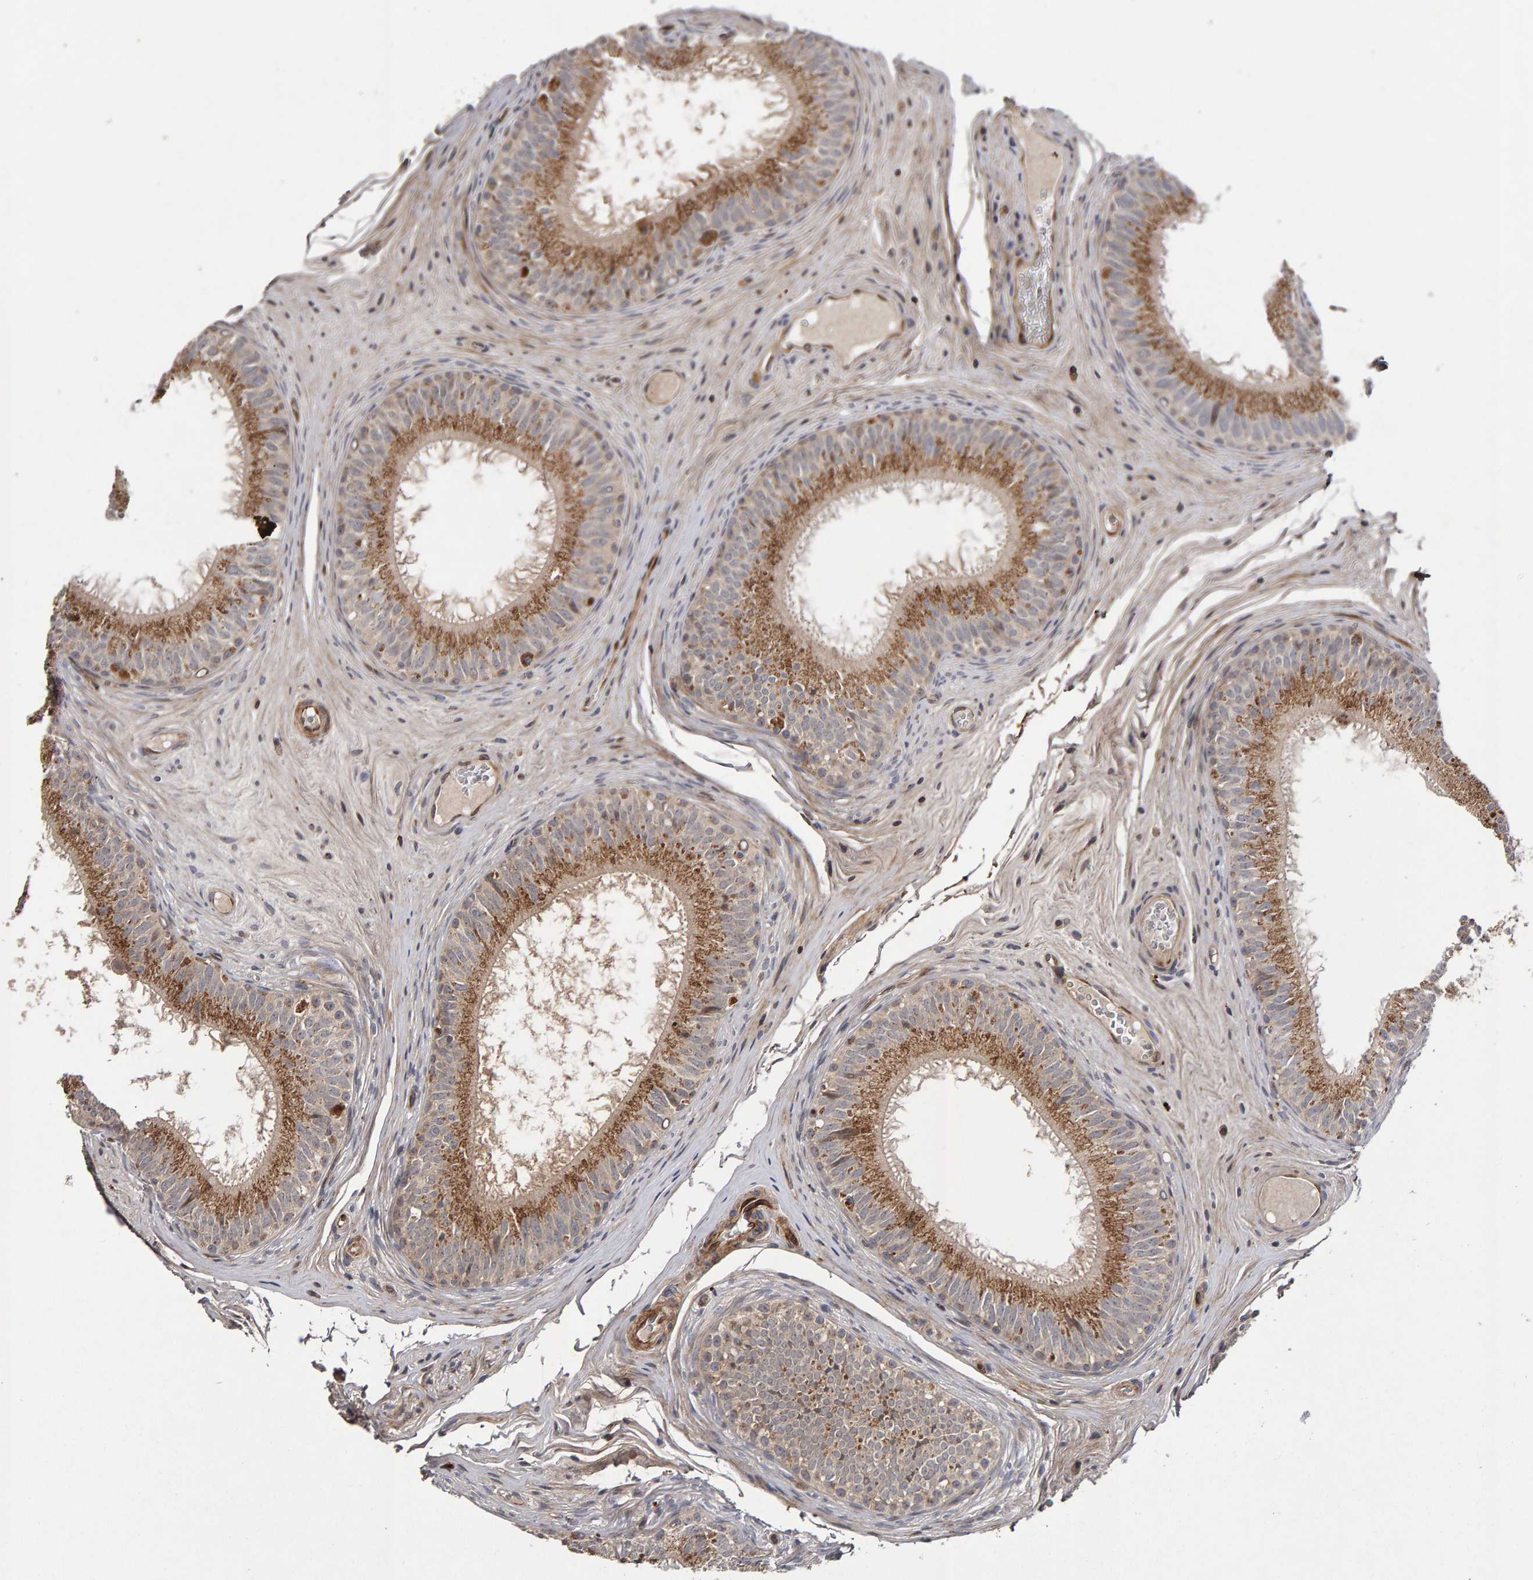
{"staining": {"intensity": "strong", "quantity": "25%-75%", "location": "cytoplasmic/membranous"}, "tissue": "epididymis", "cell_type": "Glandular cells", "image_type": "normal", "snomed": [{"axis": "morphology", "description": "Normal tissue, NOS"}, {"axis": "topography", "description": "Epididymis"}], "caption": "Protein expression analysis of benign epididymis demonstrates strong cytoplasmic/membranous expression in about 25%-75% of glandular cells.", "gene": "CANT1", "patient": {"sex": "male", "age": 32}}